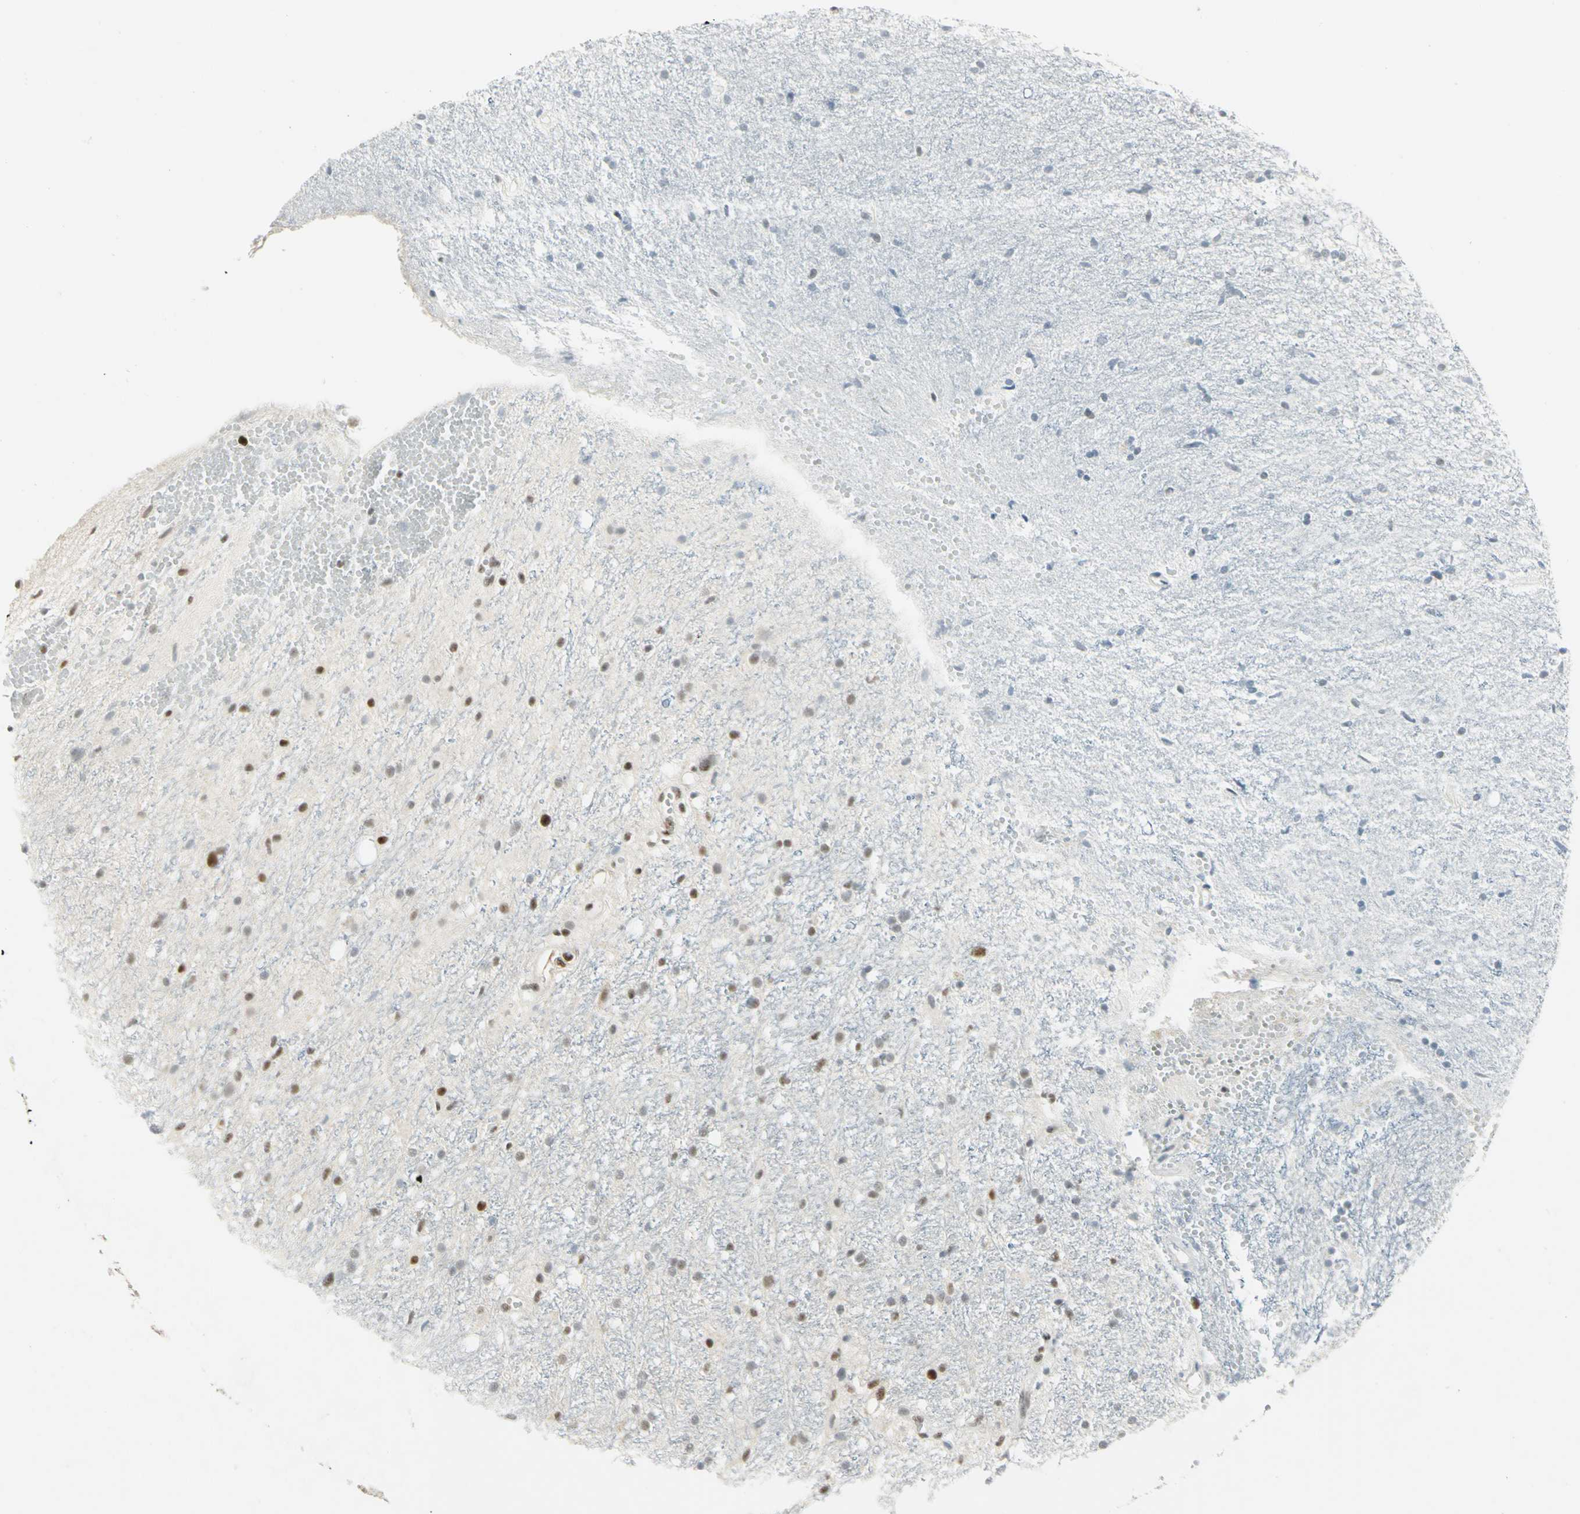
{"staining": {"intensity": "moderate", "quantity": ">75%", "location": "nuclear"}, "tissue": "glioma", "cell_type": "Tumor cells", "image_type": "cancer", "snomed": [{"axis": "morphology", "description": "Glioma, malignant, High grade"}, {"axis": "topography", "description": "Brain"}], "caption": "High-power microscopy captured an immunohistochemistry (IHC) histopathology image of glioma, revealing moderate nuclear expression in approximately >75% of tumor cells.", "gene": "CCNT1", "patient": {"sex": "female", "age": 59}}